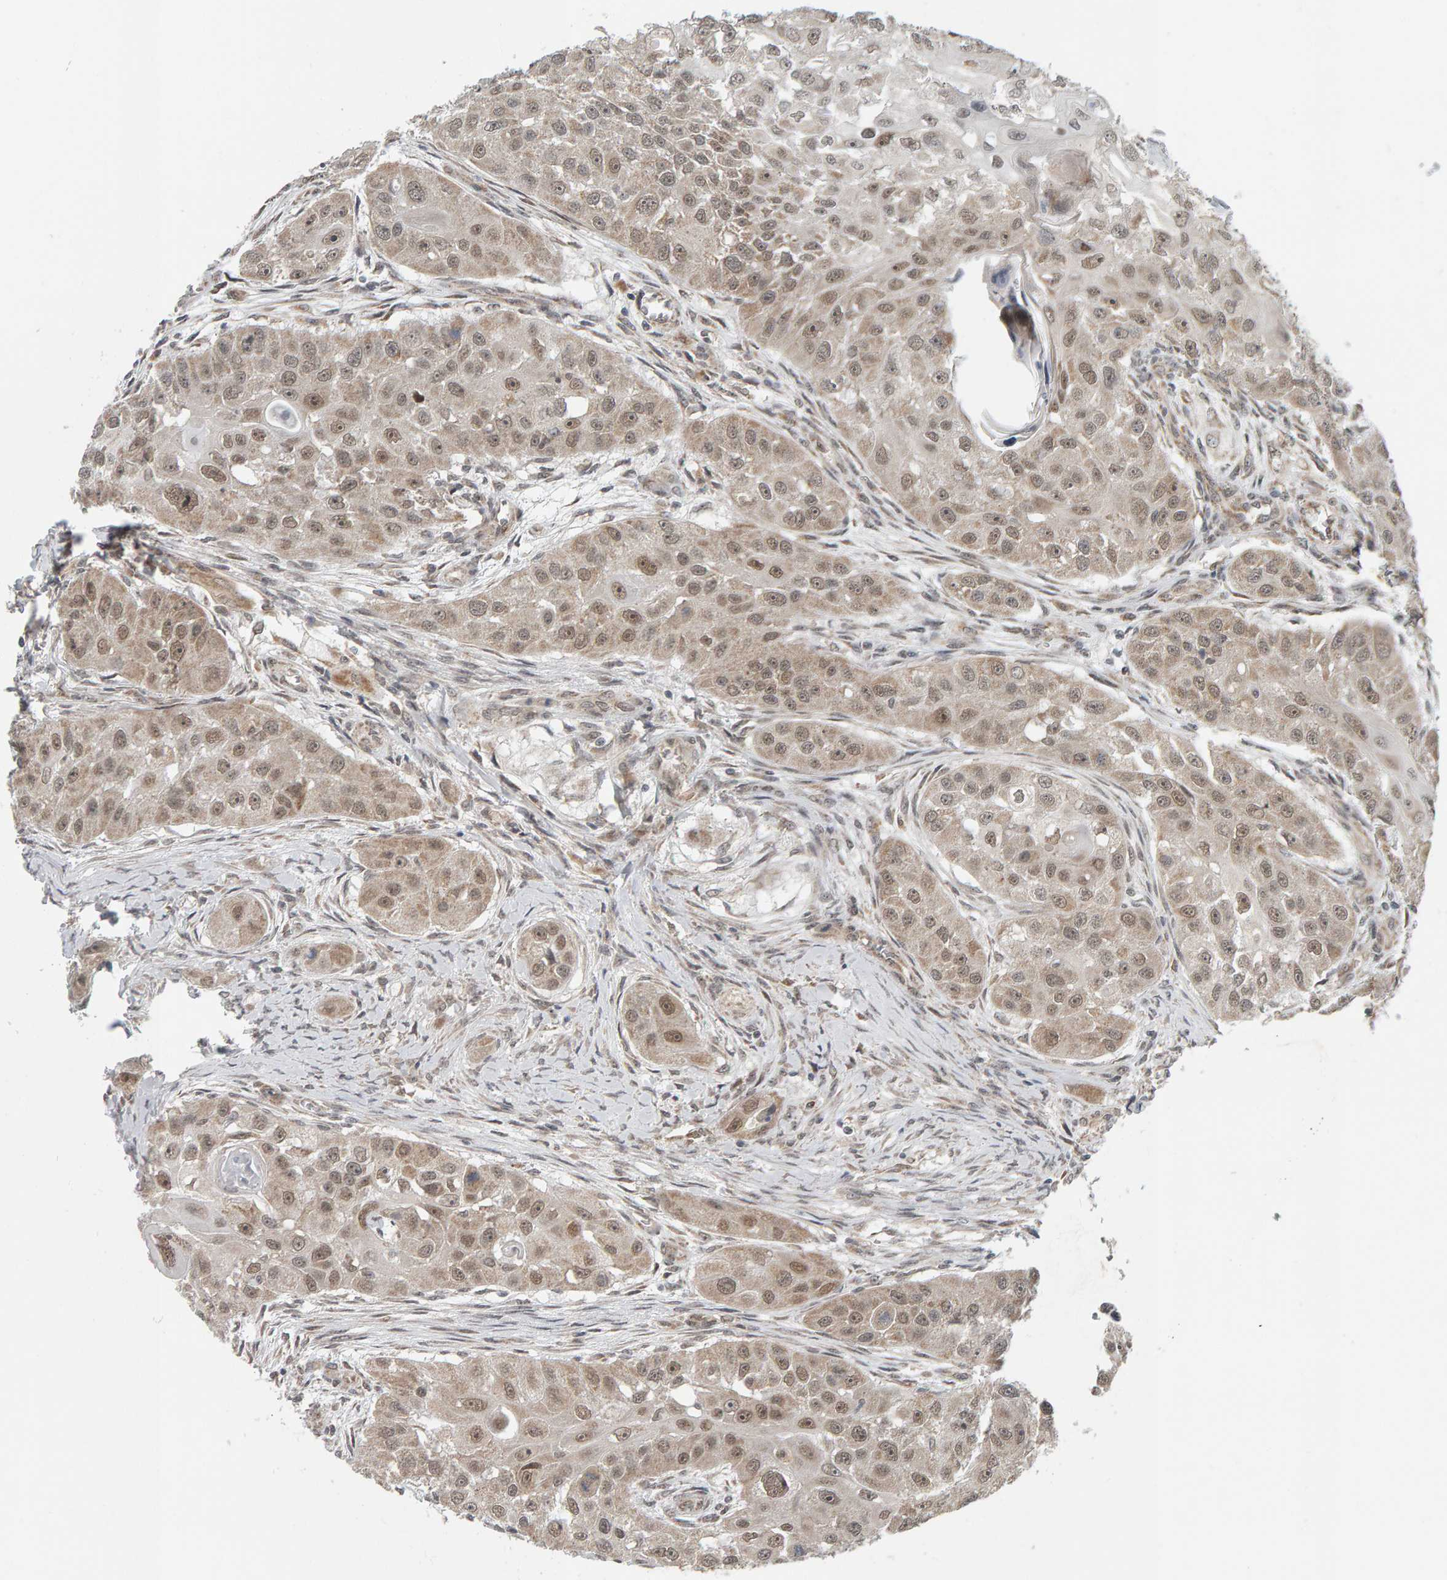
{"staining": {"intensity": "weak", "quantity": ">75%", "location": "cytoplasmic/membranous,nuclear"}, "tissue": "head and neck cancer", "cell_type": "Tumor cells", "image_type": "cancer", "snomed": [{"axis": "morphology", "description": "Normal tissue, NOS"}, {"axis": "morphology", "description": "Squamous cell carcinoma, NOS"}, {"axis": "topography", "description": "Skeletal muscle"}, {"axis": "topography", "description": "Head-Neck"}], "caption": "IHC (DAB (3,3'-diaminobenzidine)) staining of human head and neck cancer exhibits weak cytoplasmic/membranous and nuclear protein positivity in approximately >75% of tumor cells. (DAB IHC, brown staining for protein, blue staining for nuclei).", "gene": "DAP3", "patient": {"sex": "male", "age": 51}}